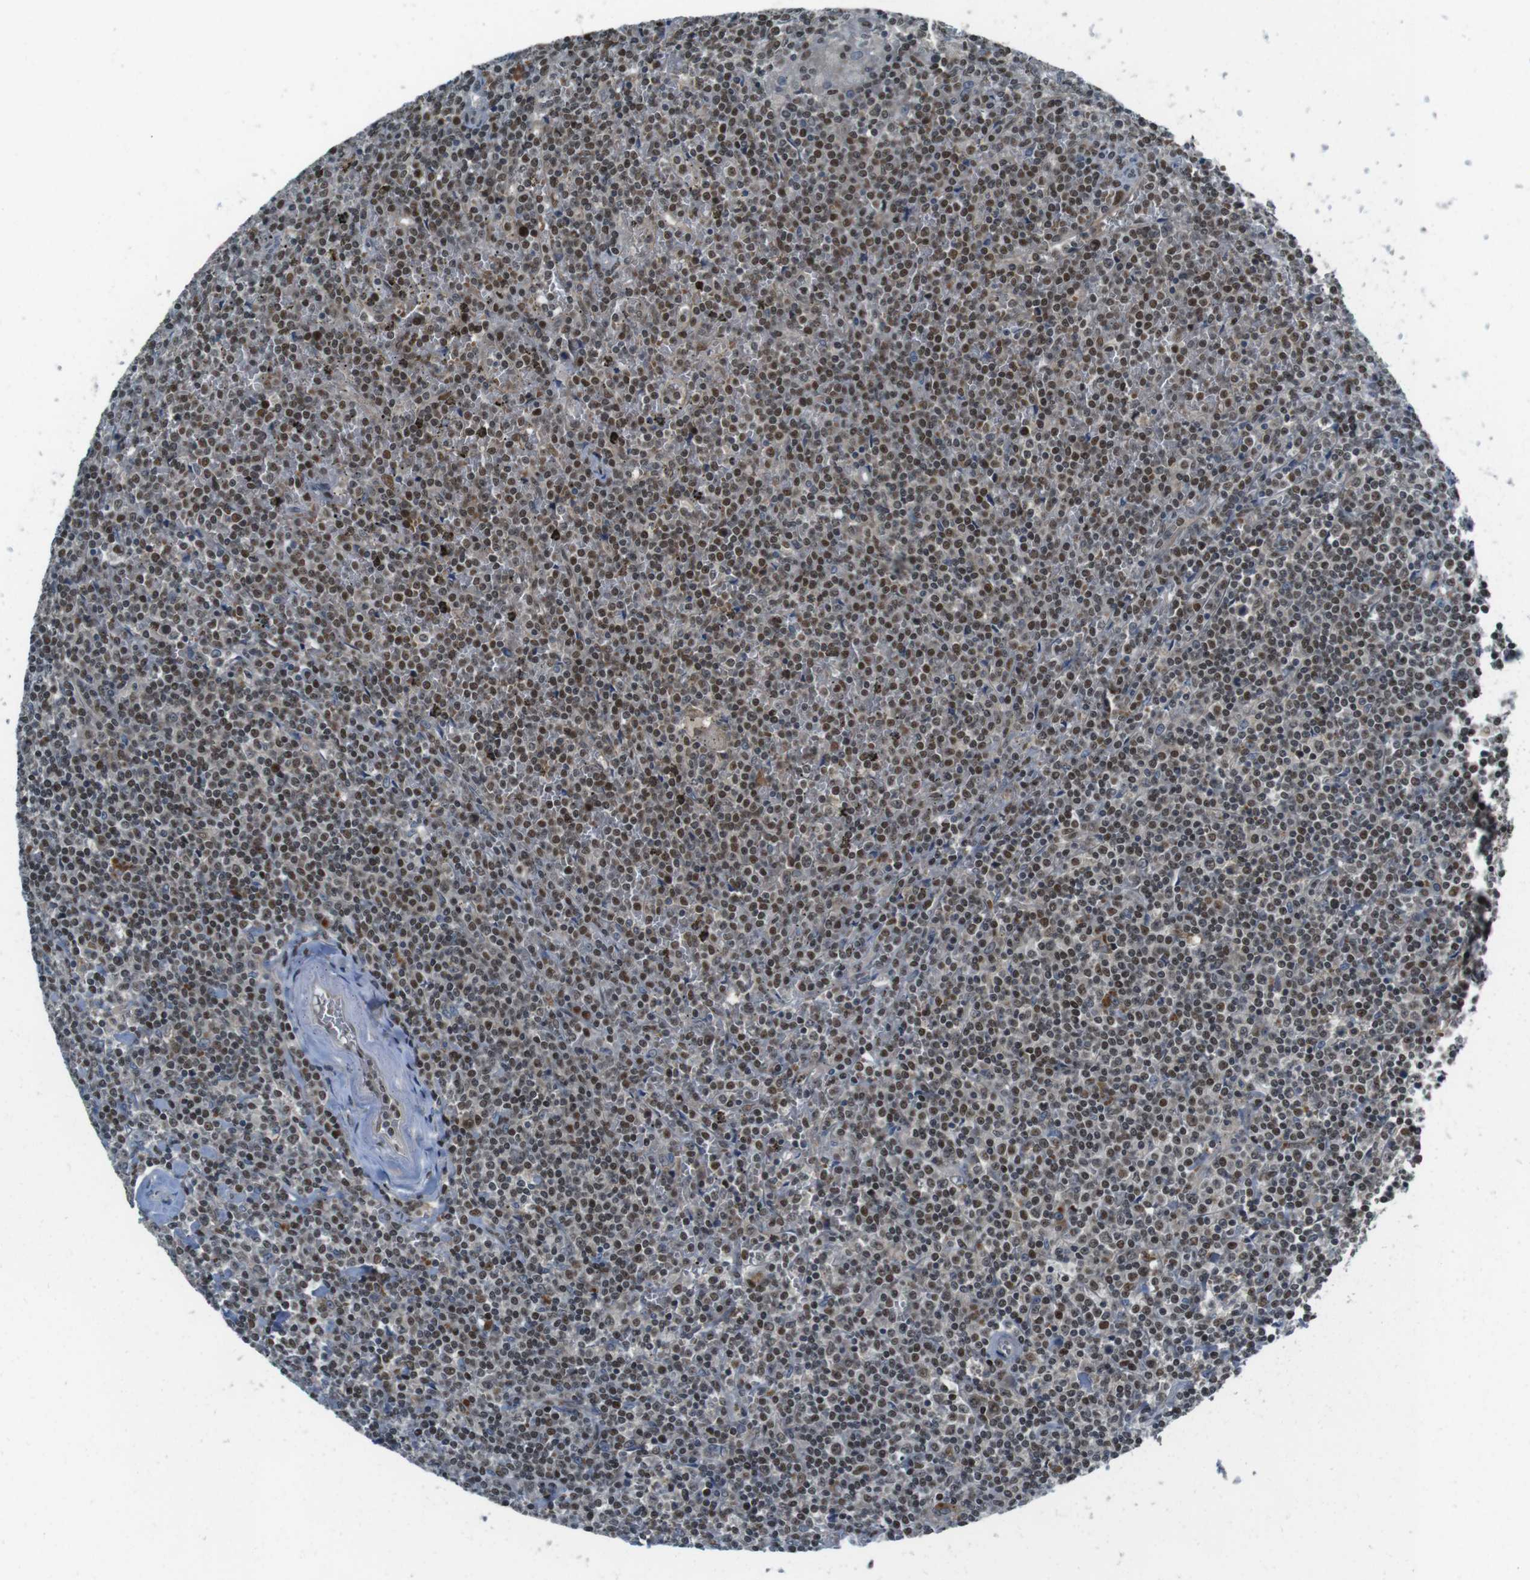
{"staining": {"intensity": "moderate", "quantity": ">75%", "location": "nuclear"}, "tissue": "lymphoma", "cell_type": "Tumor cells", "image_type": "cancer", "snomed": [{"axis": "morphology", "description": "Malignant lymphoma, non-Hodgkin's type, Low grade"}, {"axis": "topography", "description": "Spleen"}], "caption": "The immunohistochemical stain highlights moderate nuclear expression in tumor cells of lymphoma tissue. The staining is performed using DAB brown chromogen to label protein expression. The nuclei are counter-stained blue using hematoxylin.", "gene": "MAPKAPK5", "patient": {"sex": "female", "age": 19}}